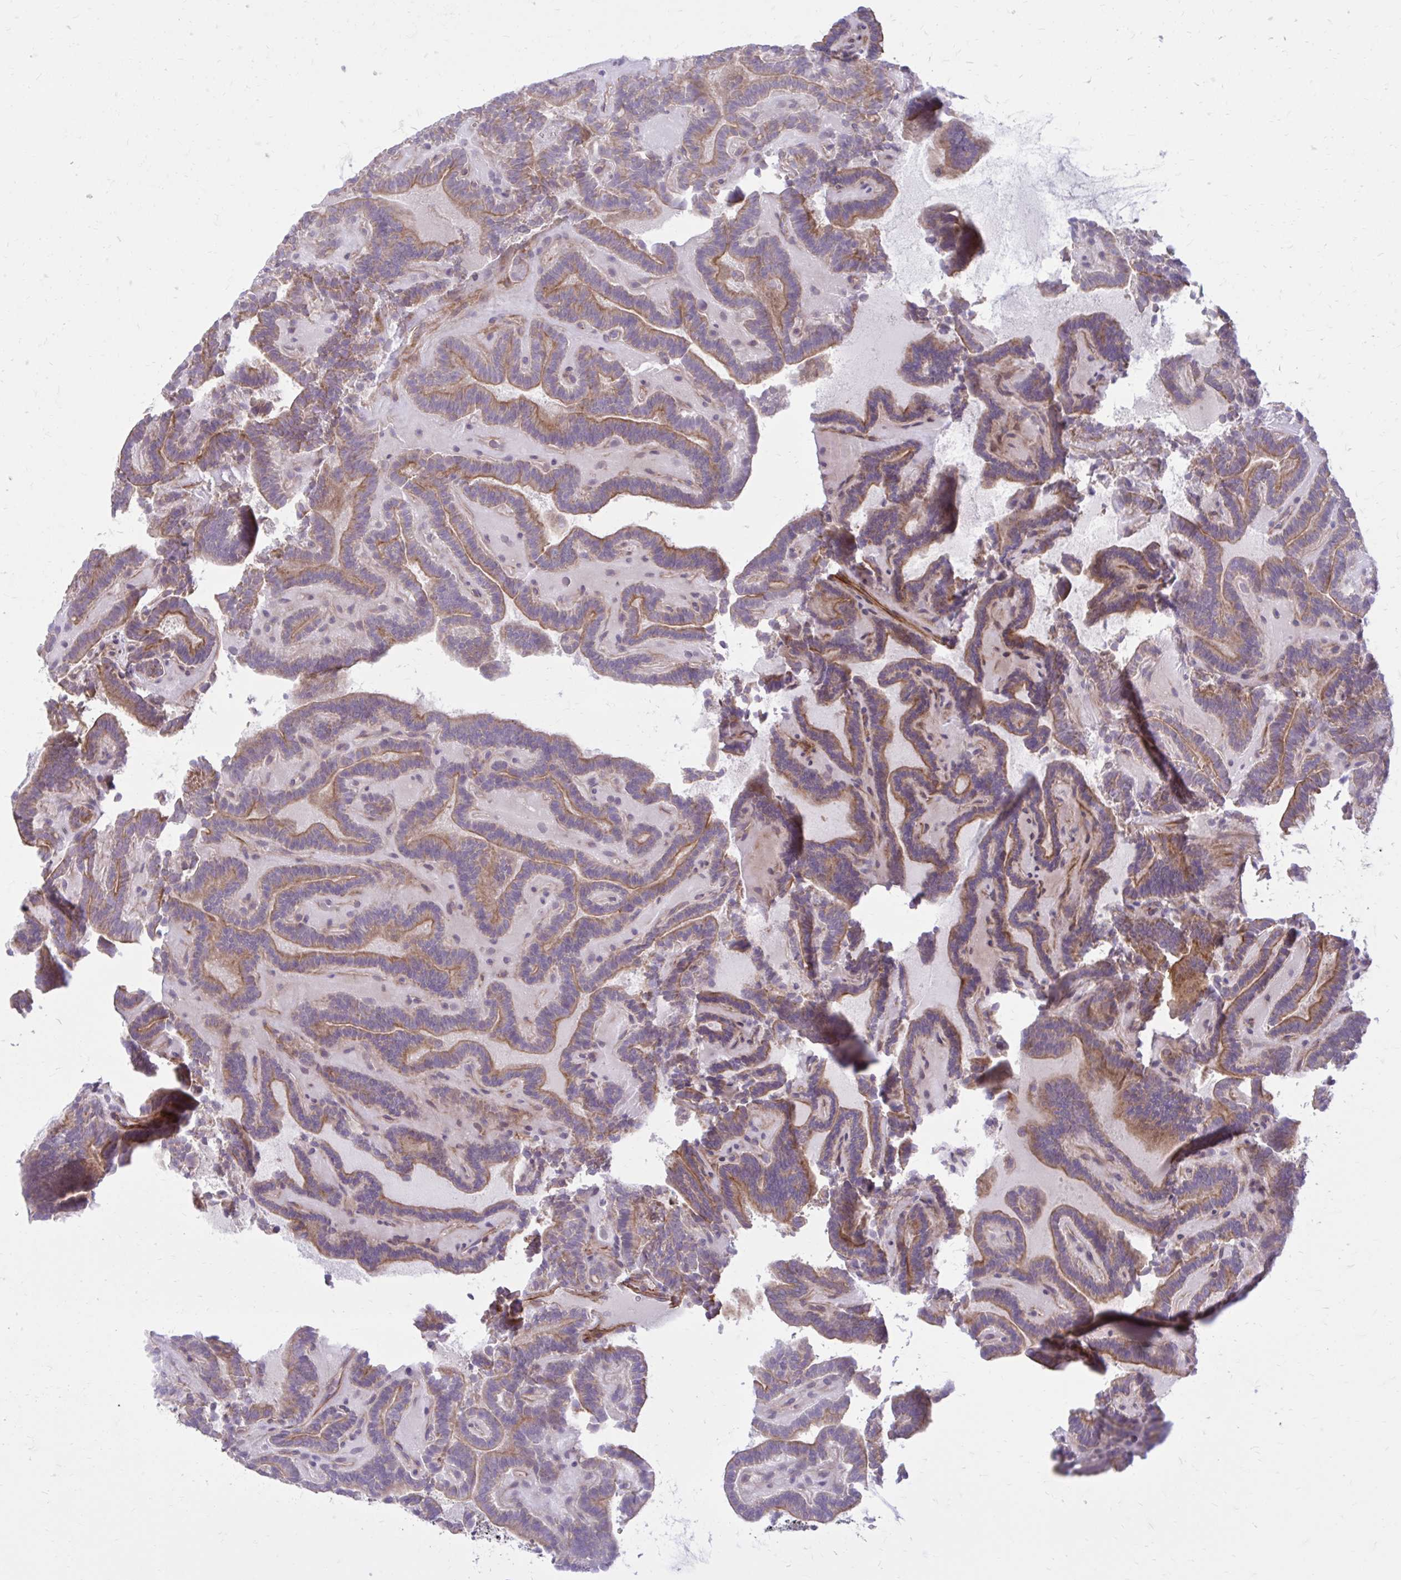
{"staining": {"intensity": "moderate", "quantity": ">75%", "location": "cytoplasmic/membranous"}, "tissue": "thyroid cancer", "cell_type": "Tumor cells", "image_type": "cancer", "snomed": [{"axis": "morphology", "description": "Papillary adenocarcinoma, NOS"}, {"axis": "topography", "description": "Thyroid gland"}], "caption": "A brown stain shows moderate cytoplasmic/membranous positivity of a protein in papillary adenocarcinoma (thyroid) tumor cells.", "gene": "FAP", "patient": {"sex": "female", "age": 21}}